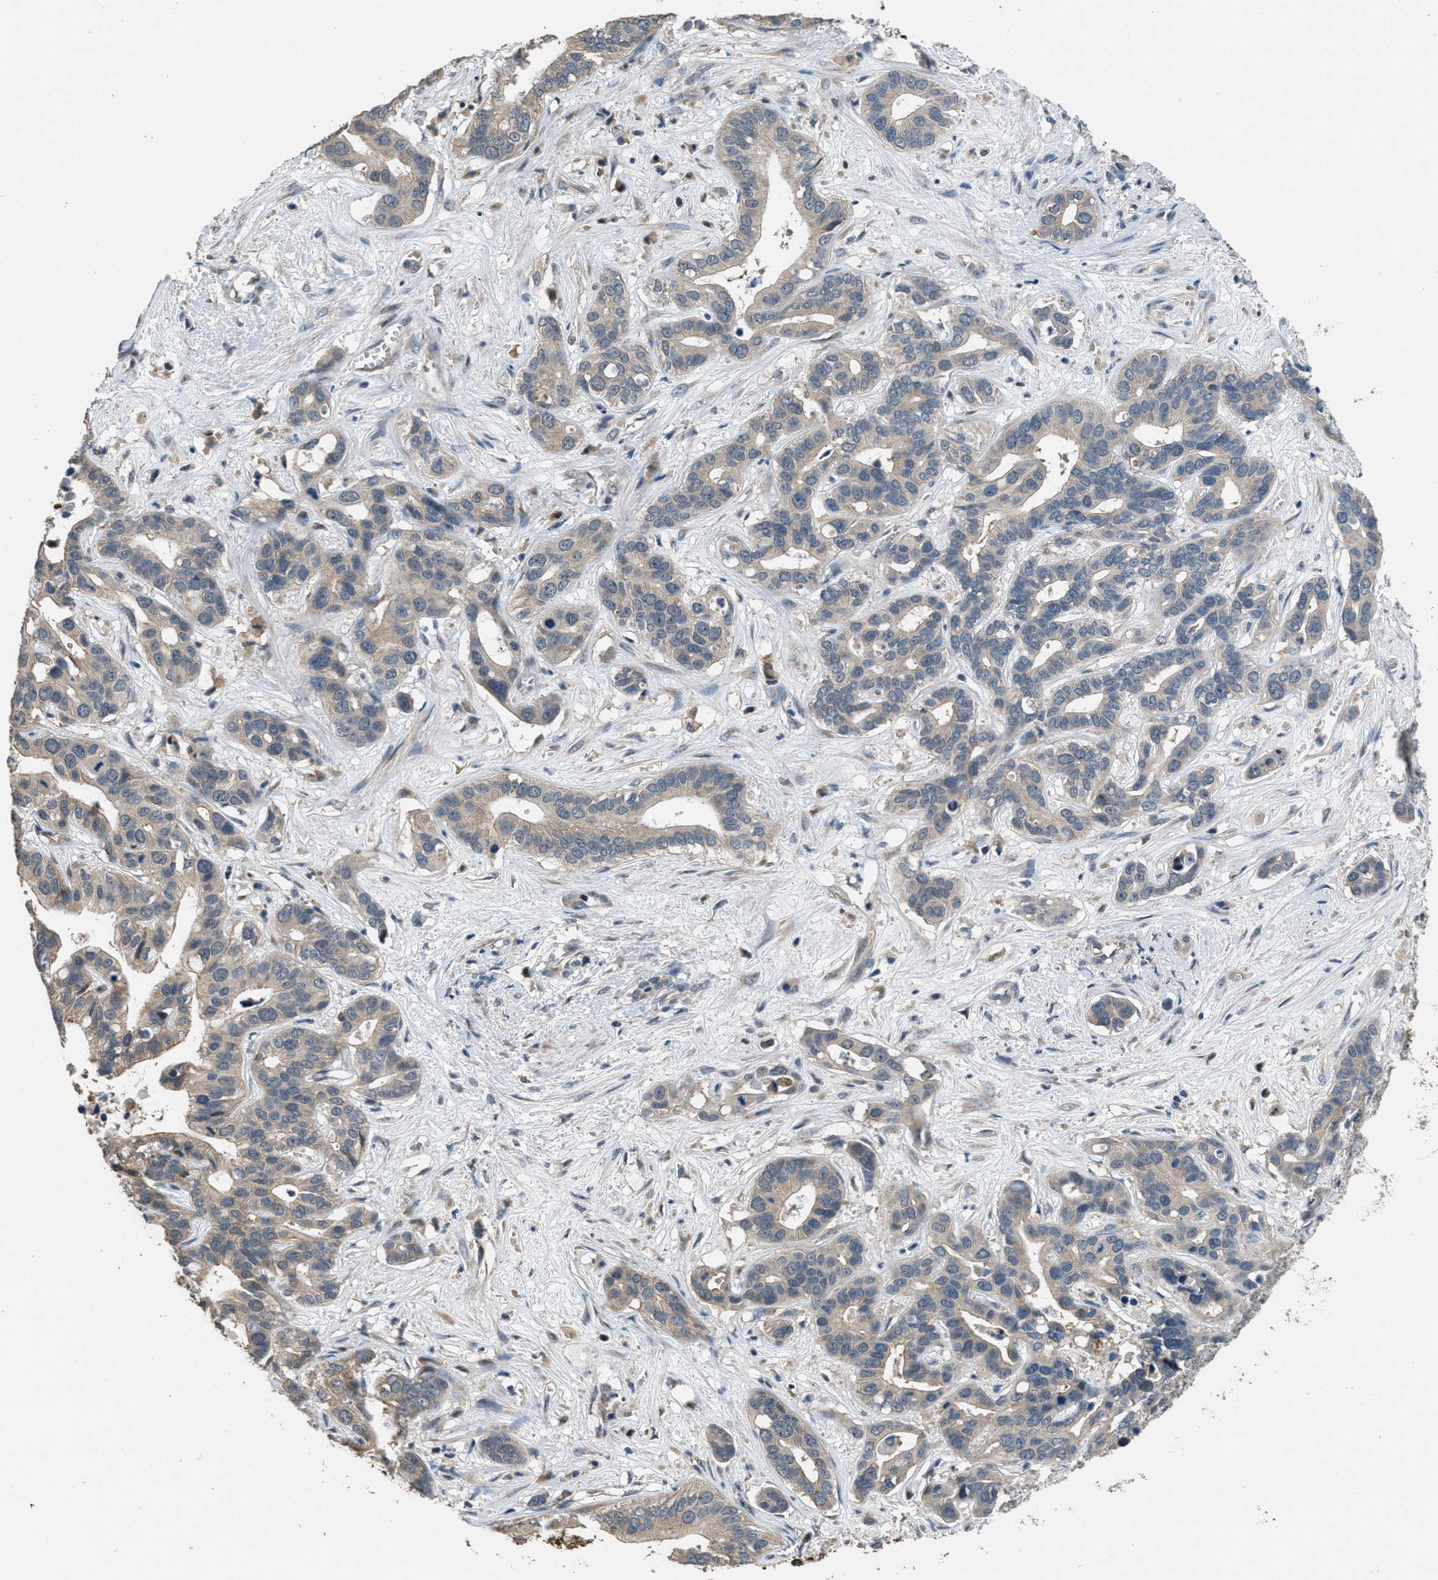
{"staining": {"intensity": "weak", "quantity": ">75%", "location": "cytoplasmic/membranous"}, "tissue": "liver cancer", "cell_type": "Tumor cells", "image_type": "cancer", "snomed": [{"axis": "morphology", "description": "Cholangiocarcinoma"}, {"axis": "topography", "description": "Liver"}], "caption": "IHC (DAB) staining of human cholangiocarcinoma (liver) displays weak cytoplasmic/membranous protein positivity in approximately >75% of tumor cells.", "gene": "NAT1", "patient": {"sex": "female", "age": 65}}